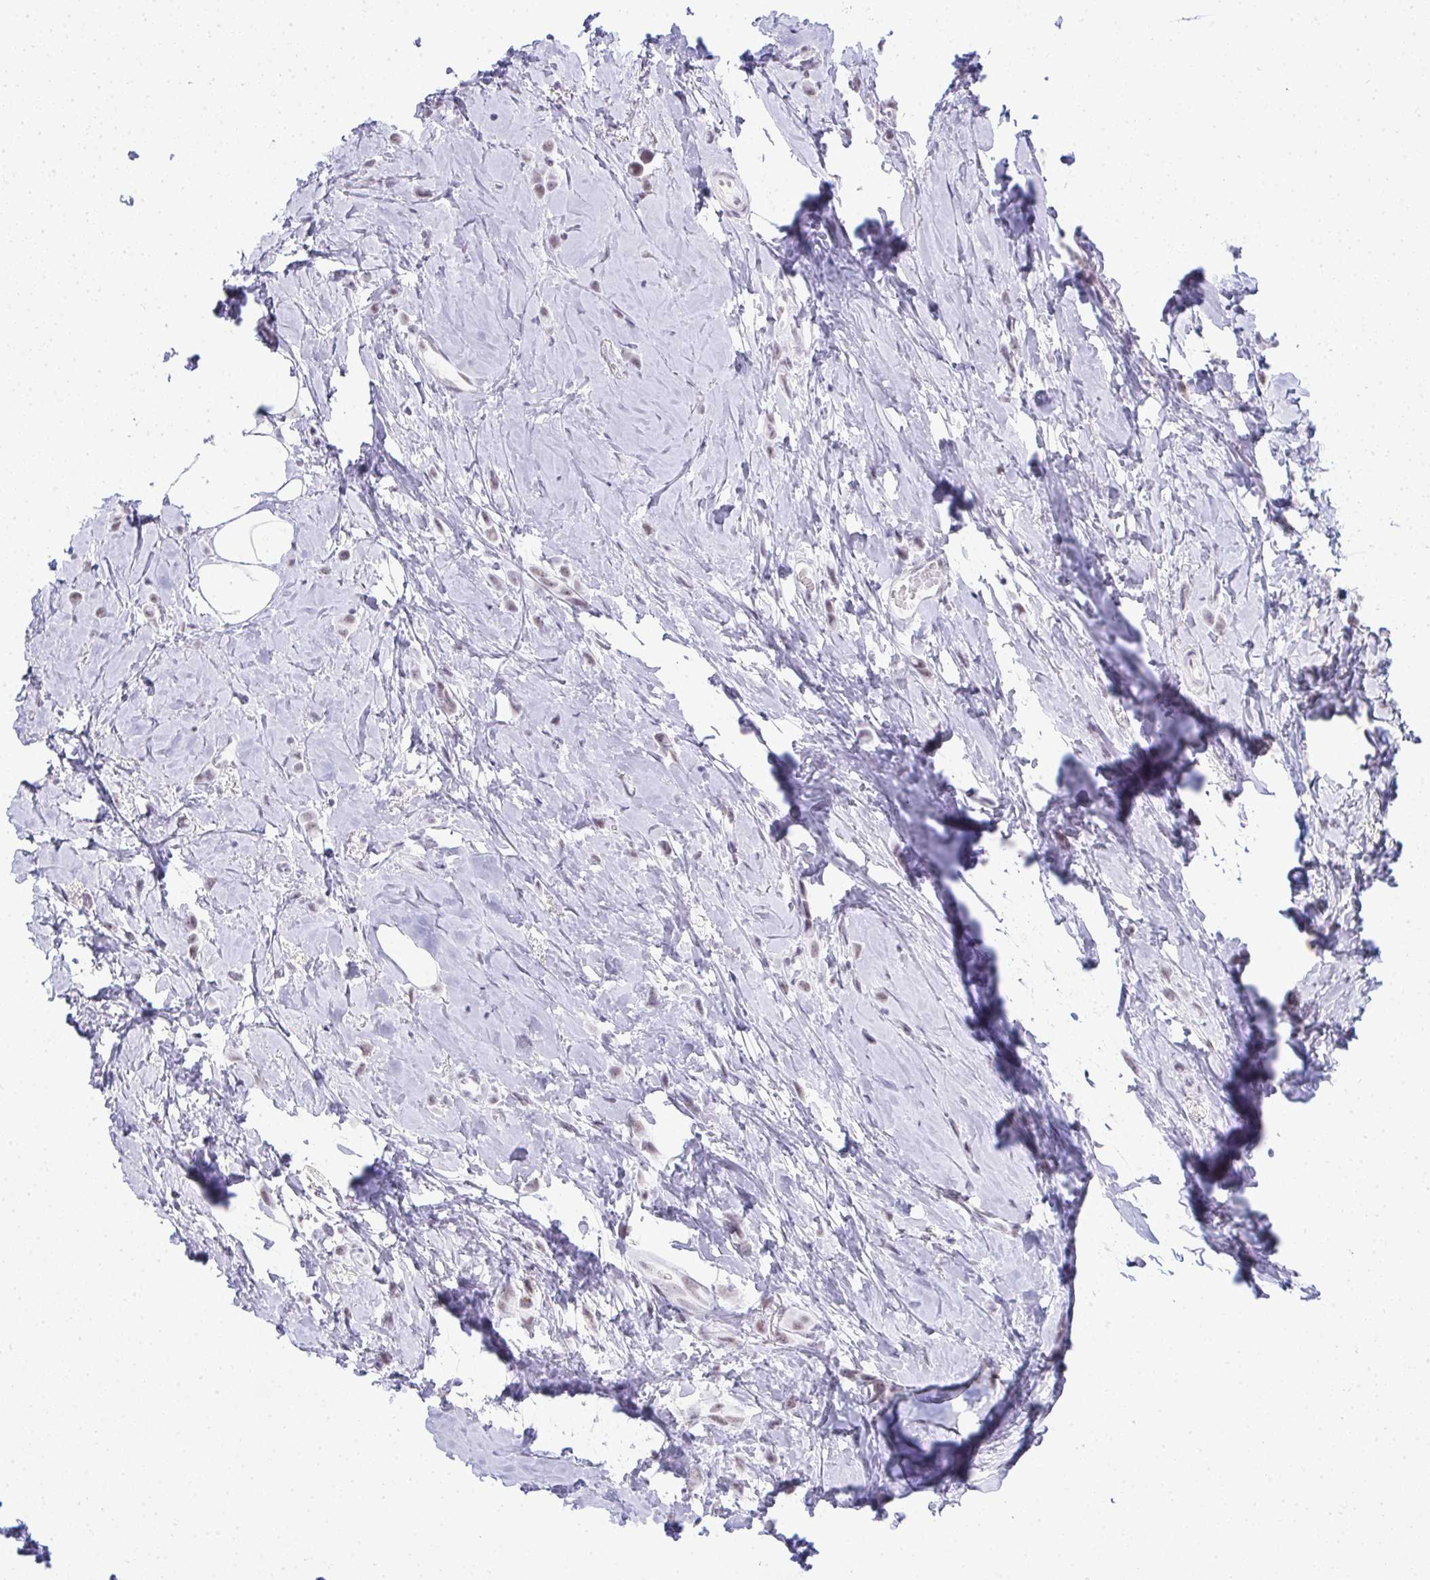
{"staining": {"intensity": "weak", "quantity": "<25%", "location": "nuclear"}, "tissue": "breast cancer", "cell_type": "Tumor cells", "image_type": "cancer", "snomed": [{"axis": "morphology", "description": "Lobular carcinoma"}, {"axis": "topography", "description": "Breast"}], "caption": "Immunohistochemistry (IHC) histopathology image of human breast cancer (lobular carcinoma) stained for a protein (brown), which shows no expression in tumor cells.", "gene": "PLA2G1B", "patient": {"sex": "female", "age": 66}}